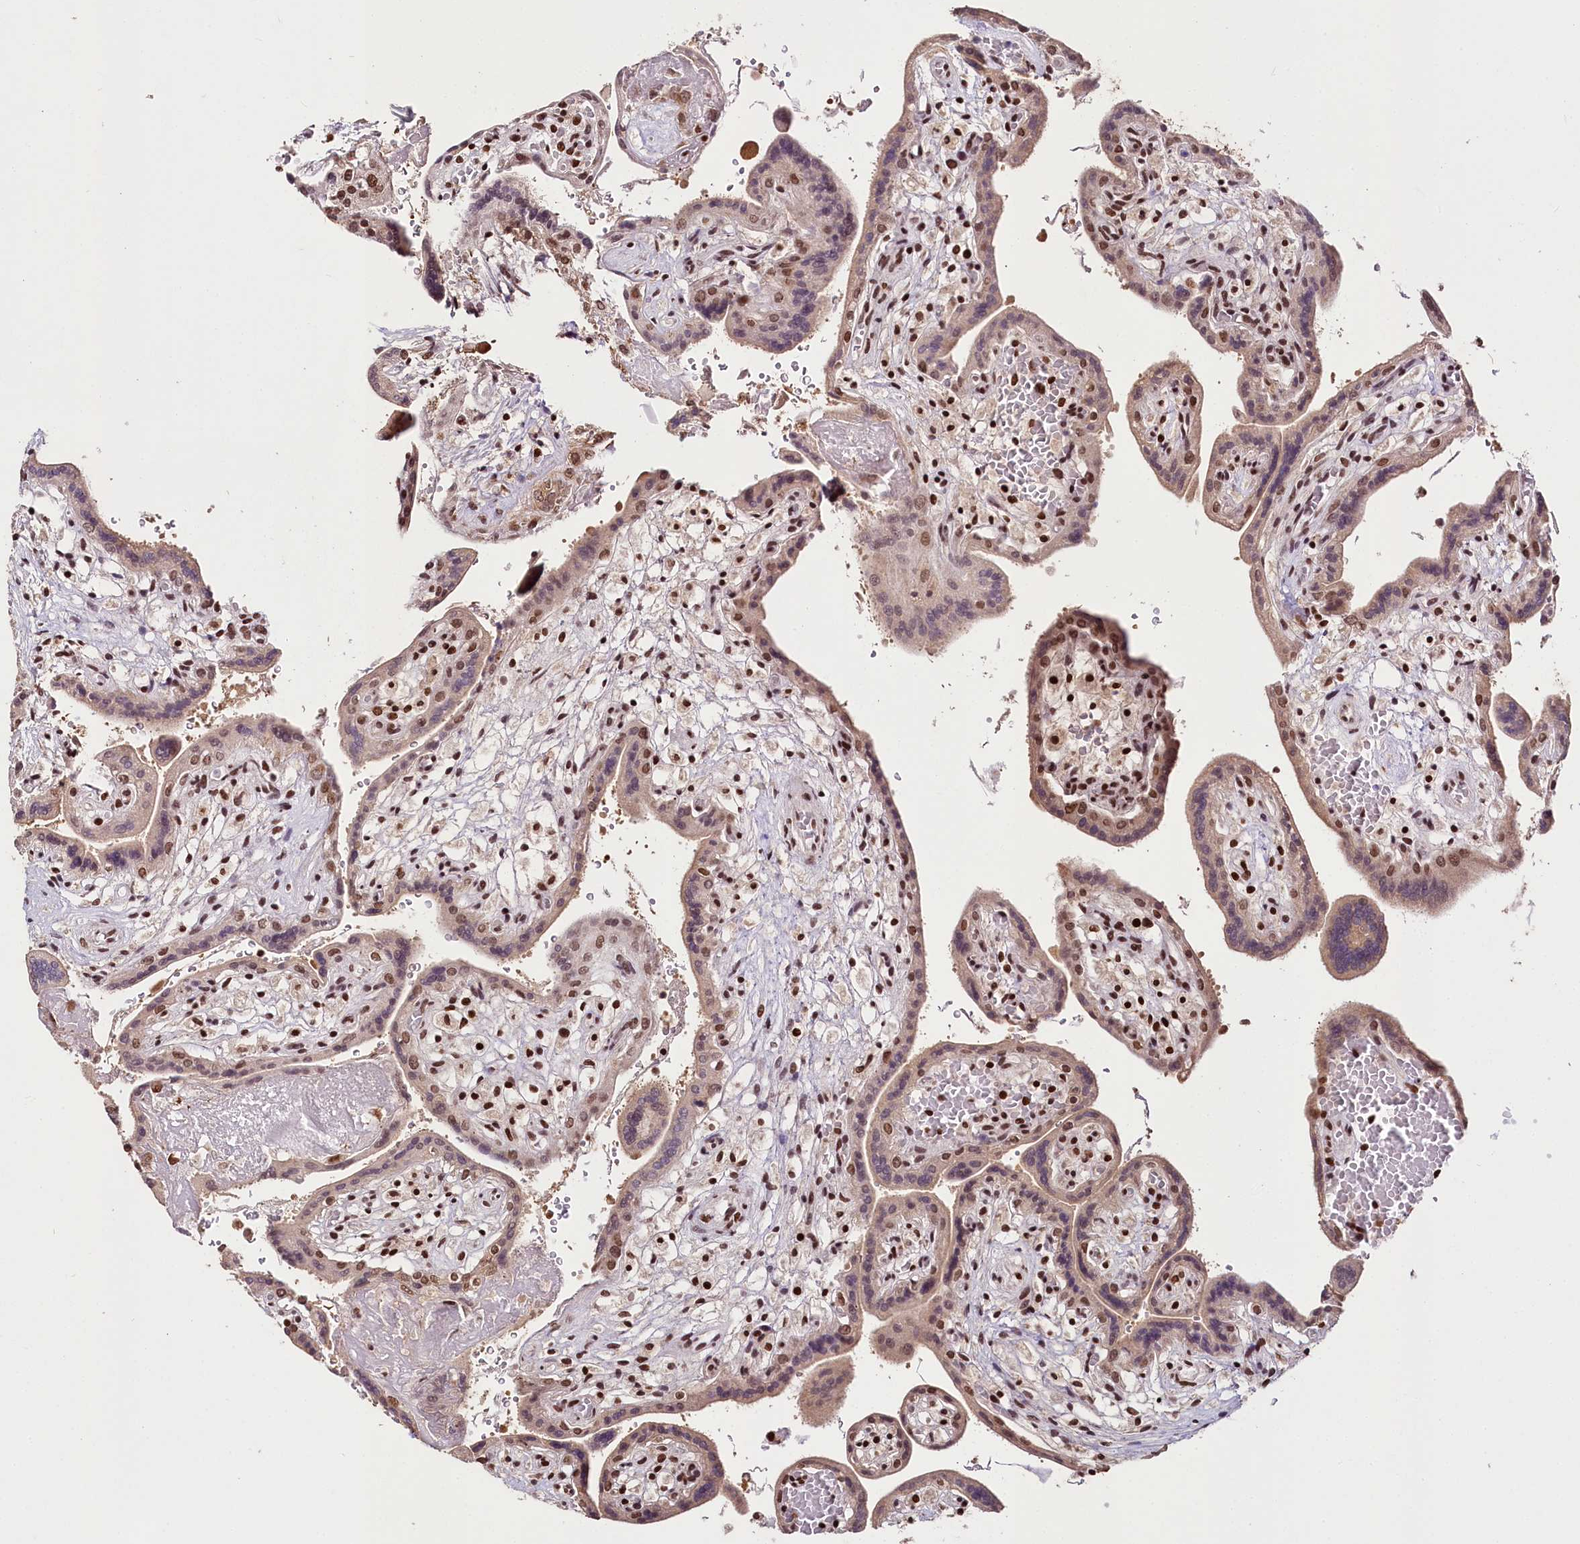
{"staining": {"intensity": "moderate", "quantity": "25%-75%", "location": "nuclear"}, "tissue": "placenta", "cell_type": "Trophoblastic cells", "image_type": "normal", "snomed": [{"axis": "morphology", "description": "Normal tissue, NOS"}, {"axis": "topography", "description": "Placenta"}], "caption": "About 25%-75% of trophoblastic cells in unremarkable human placenta reveal moderate nuclear protein expression as visualized by brown immunohistochemical staining.", "gene": "SMARCE1", "patient": {"sex": "female", "age": 37}}